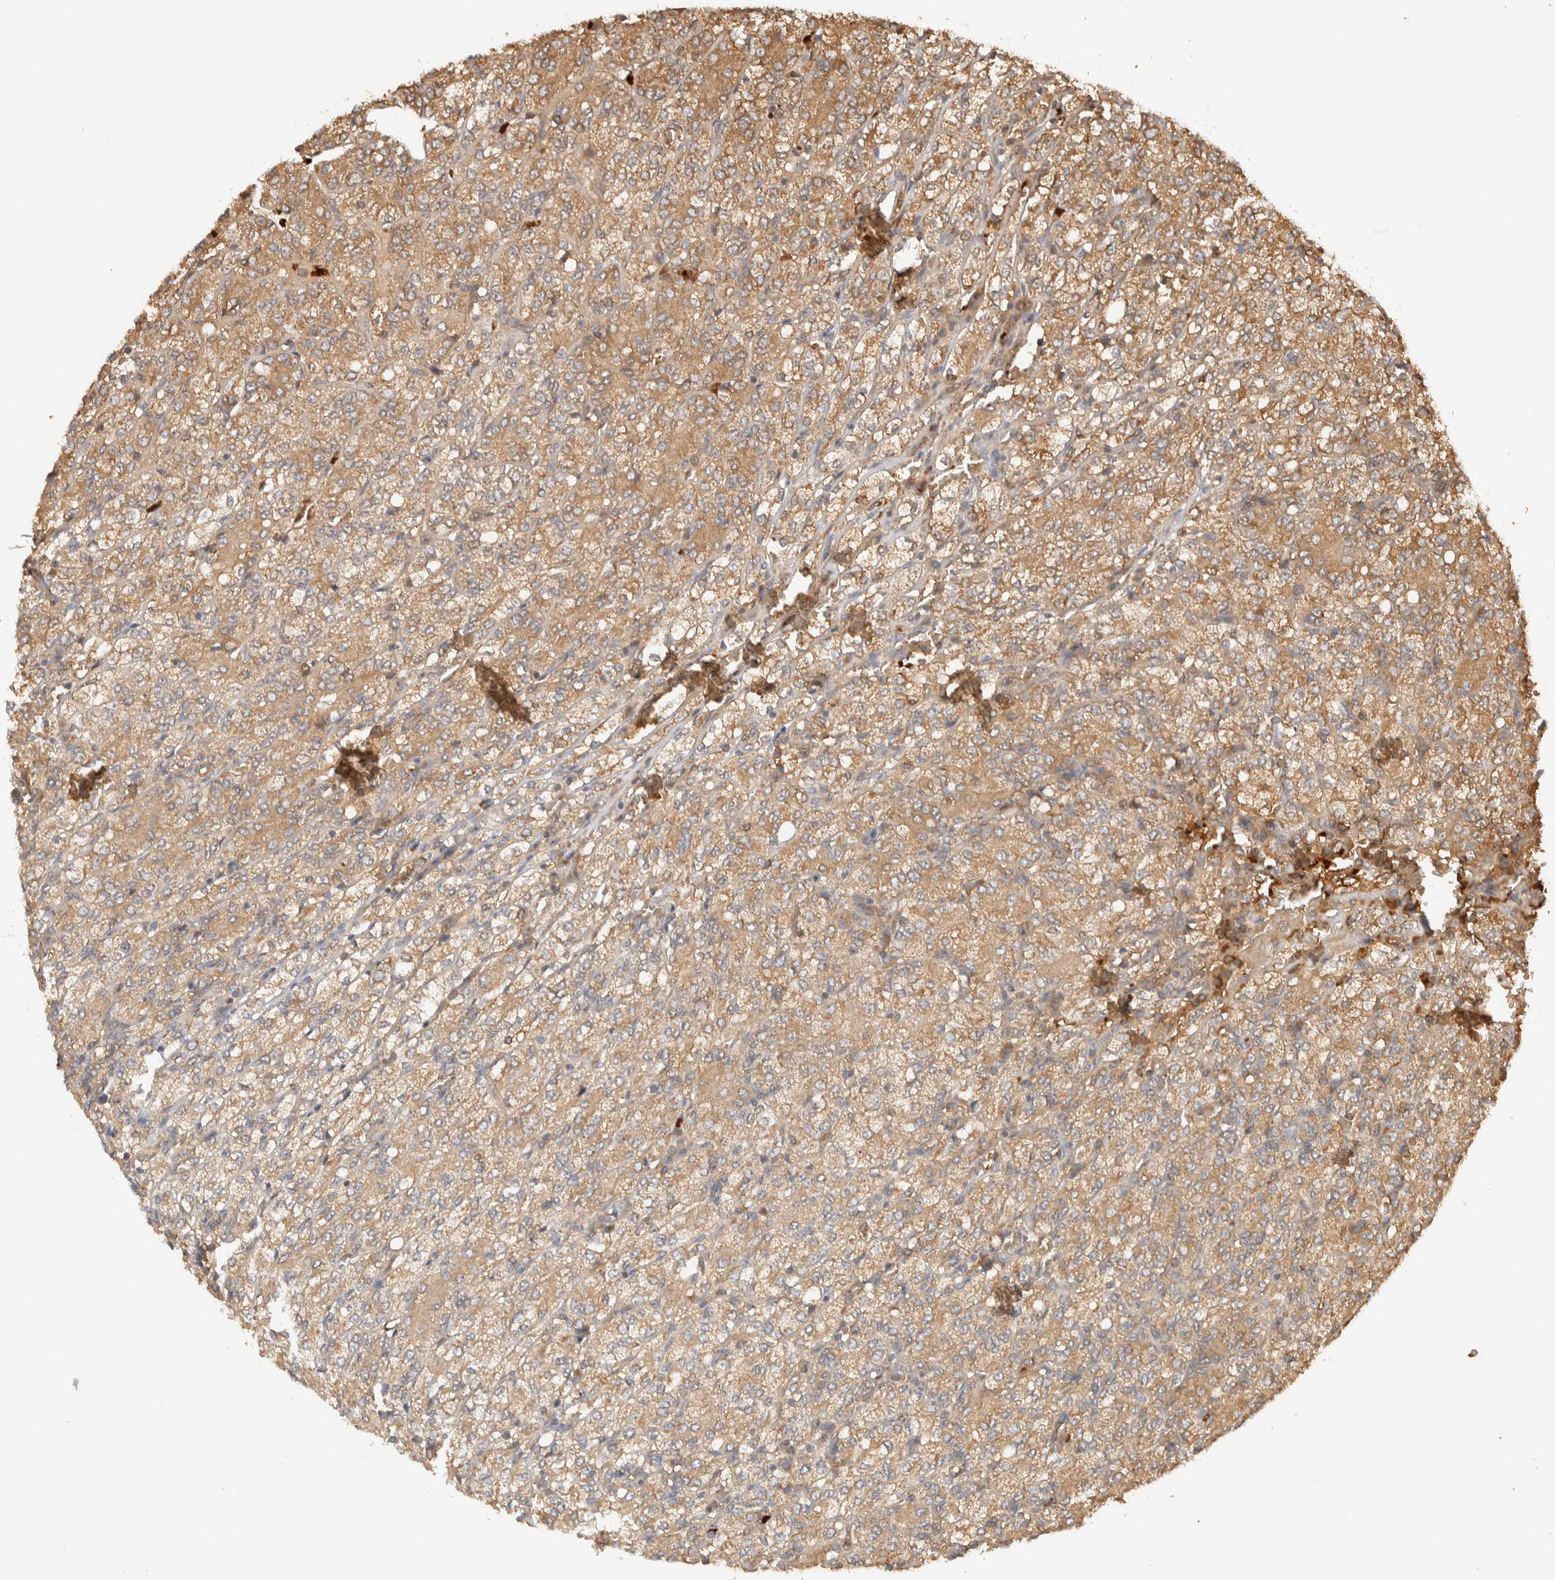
{"staining": {"intensity": "moderate", "quantity": ">75%", "location": "cytoplasmic/membranous"}, "tissue": "renal cancer", "cell_type": "Tumor cells", "image_type": "cancer", "snomed": [{"axis": "morphology", "description": "Adenocarcinoma, NOS"}, {"axis": "topography", "description": "Kidney"}], "caption": "Tumor cells display medium levels of moderate cytoplasmic/membranous positivity in about >75% of cells in renal adenocarcinoma.", "gene": "TTI2", "patient": {"sex": "male", "age": 77}}